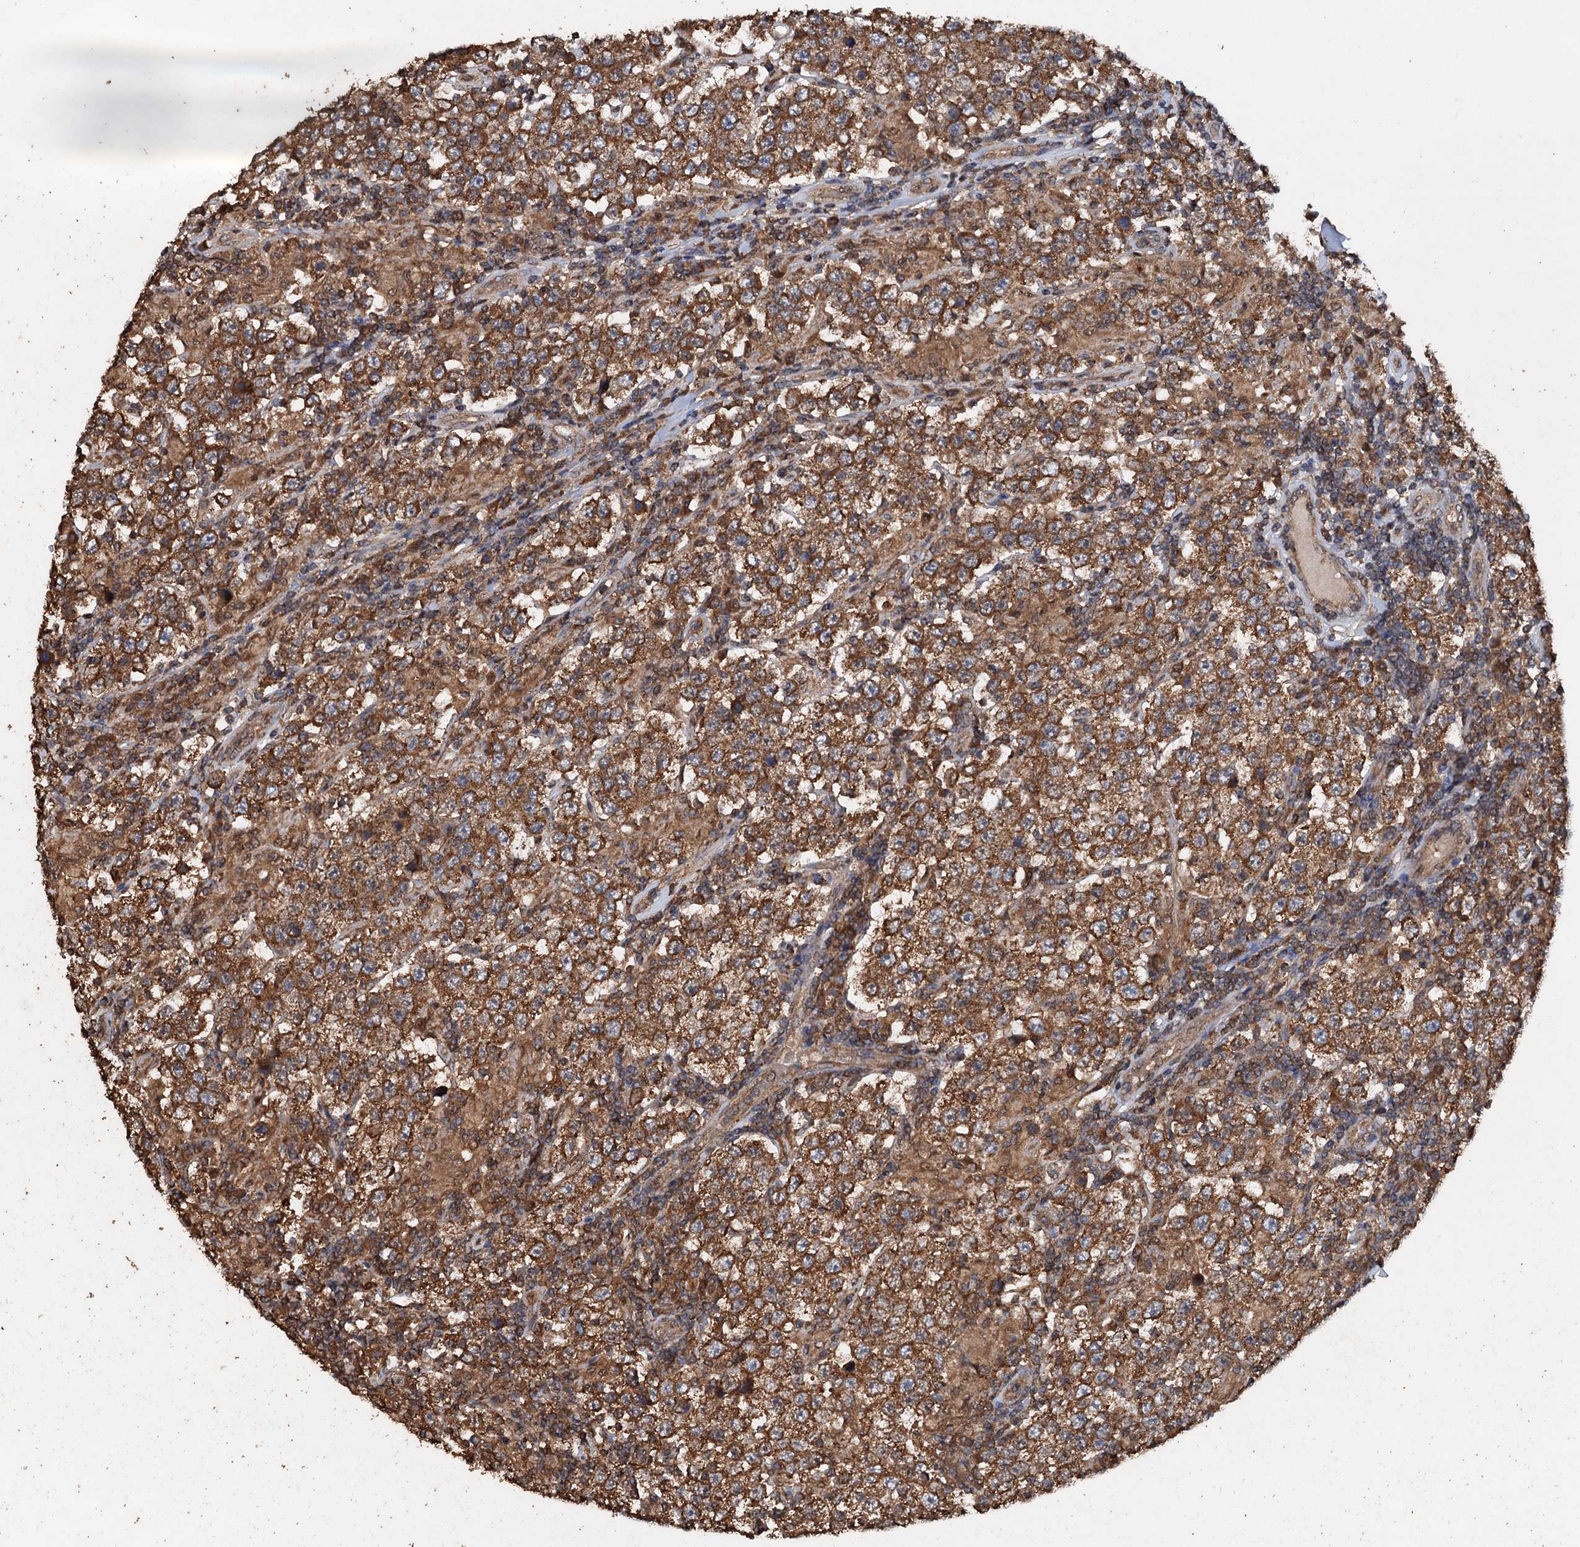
{"staining": {"intensity": "strong", "quantity": ">75%", "location": "cytoplasmic/membranous"}, "tissue": "testis cancer", "cell_type": "Tumor cells", "image_type": "cancer", "snomed": [{"axis": "morphology", "description": "Normal tissue, NOS"}, {"axis": "morphology", "description": "Urothelial carcinoma, High grade"}, {"axis": "morphology", "description": "Seminoma, NOS"}, {"axis": "morphology", "description": "Carcinoma, Embryonal, NOS"}, {"axis": "topography", "description": "Urinary bladder"}, {"axis": "topography", "description": "Testis"}], "caption": "Urothelial carcinoma (high-grade) (testis) stained with a protein marker reveals strong staining in tumor cells.", "gene": "PSMD9", "patient": {"sex": "male", "age": 41}}